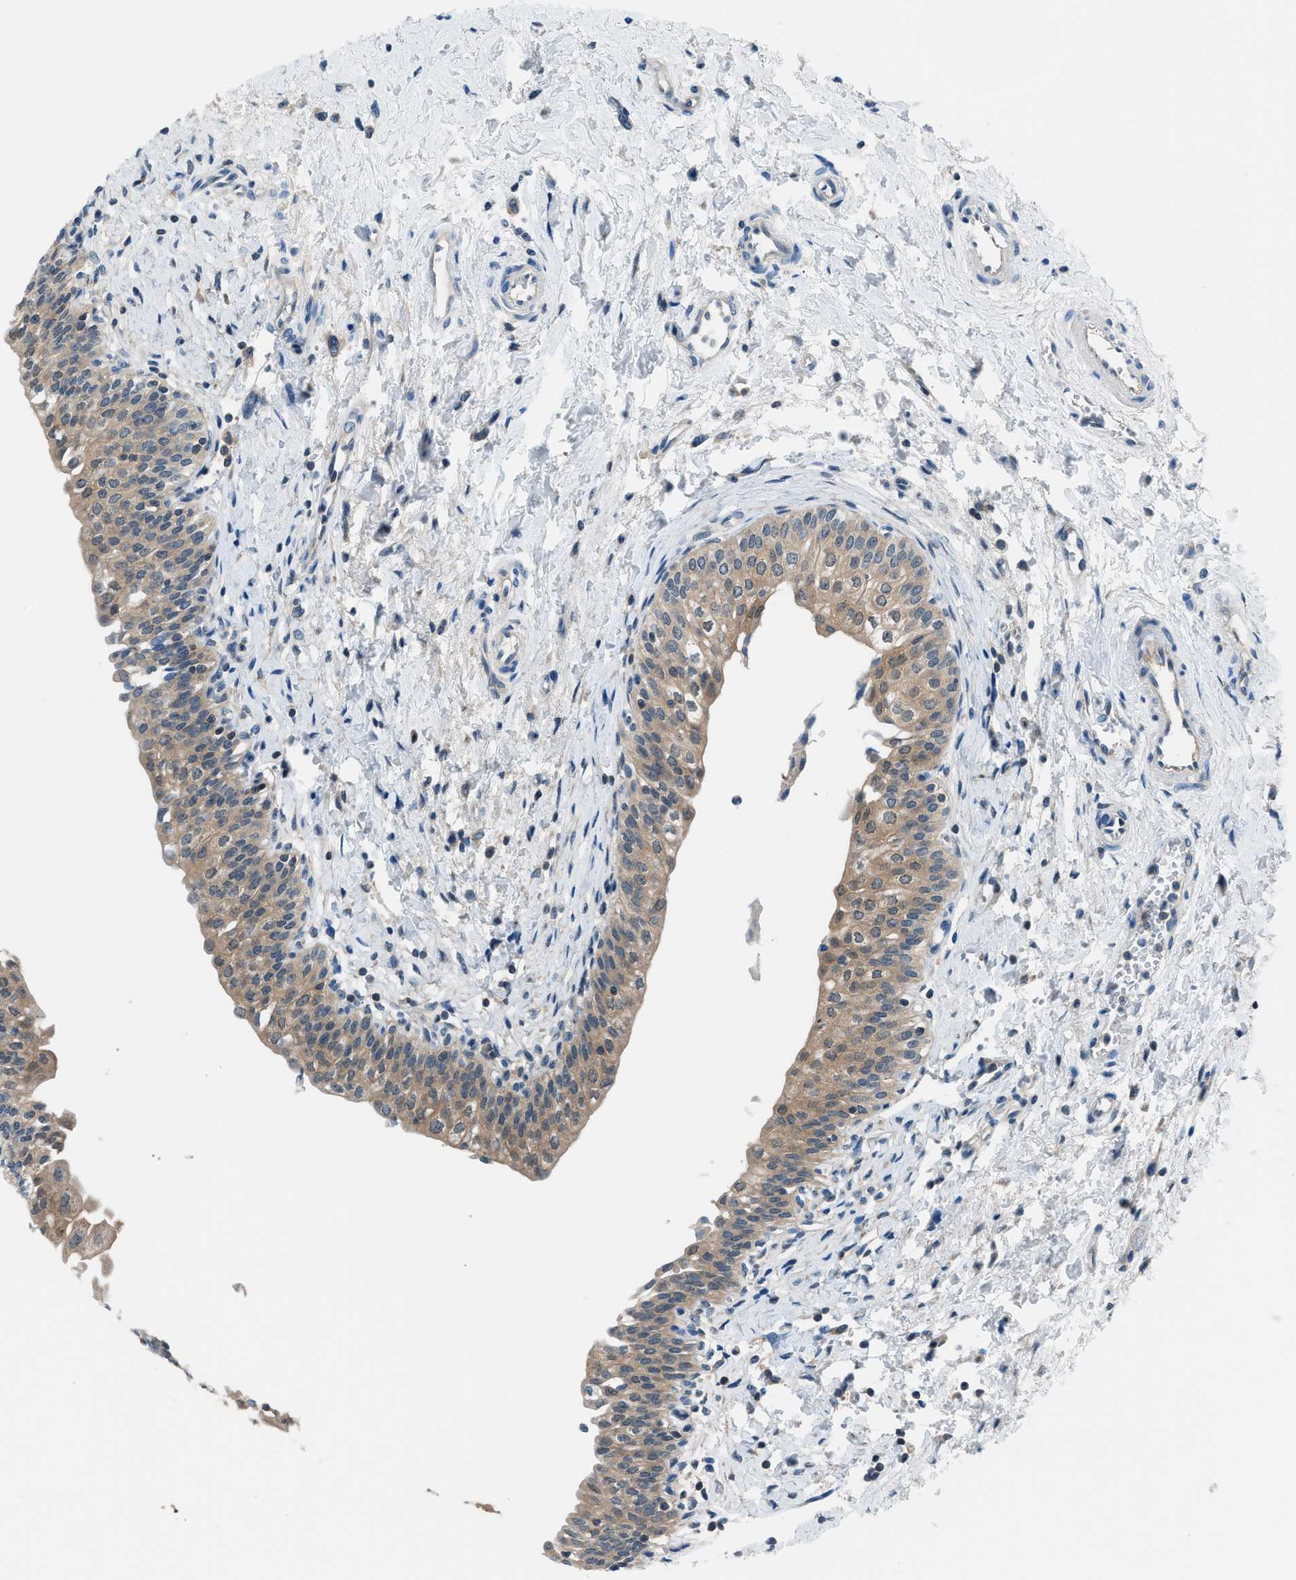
{"staining": {"intensity": "weak", "quantity": "25%-75%", "location": "cytoplasmic/membranous"}, "tissue": "urinary bladder", "cell_type": "Urothelial cells", "image_type": "normal", "snomed": [{"axis": "morphology", "description": "Normal tissue, NOS"}, {"axis": "topography", "description": "Urinary bladder"}], "caption": "Protein analysis of normal urinary bladder demonstrates weak cytoplasmic/membranous expression in about 25%-75% of urothelial cells.", "gene": "ACP1", "patient": {"sex": "male", "age": 55}}